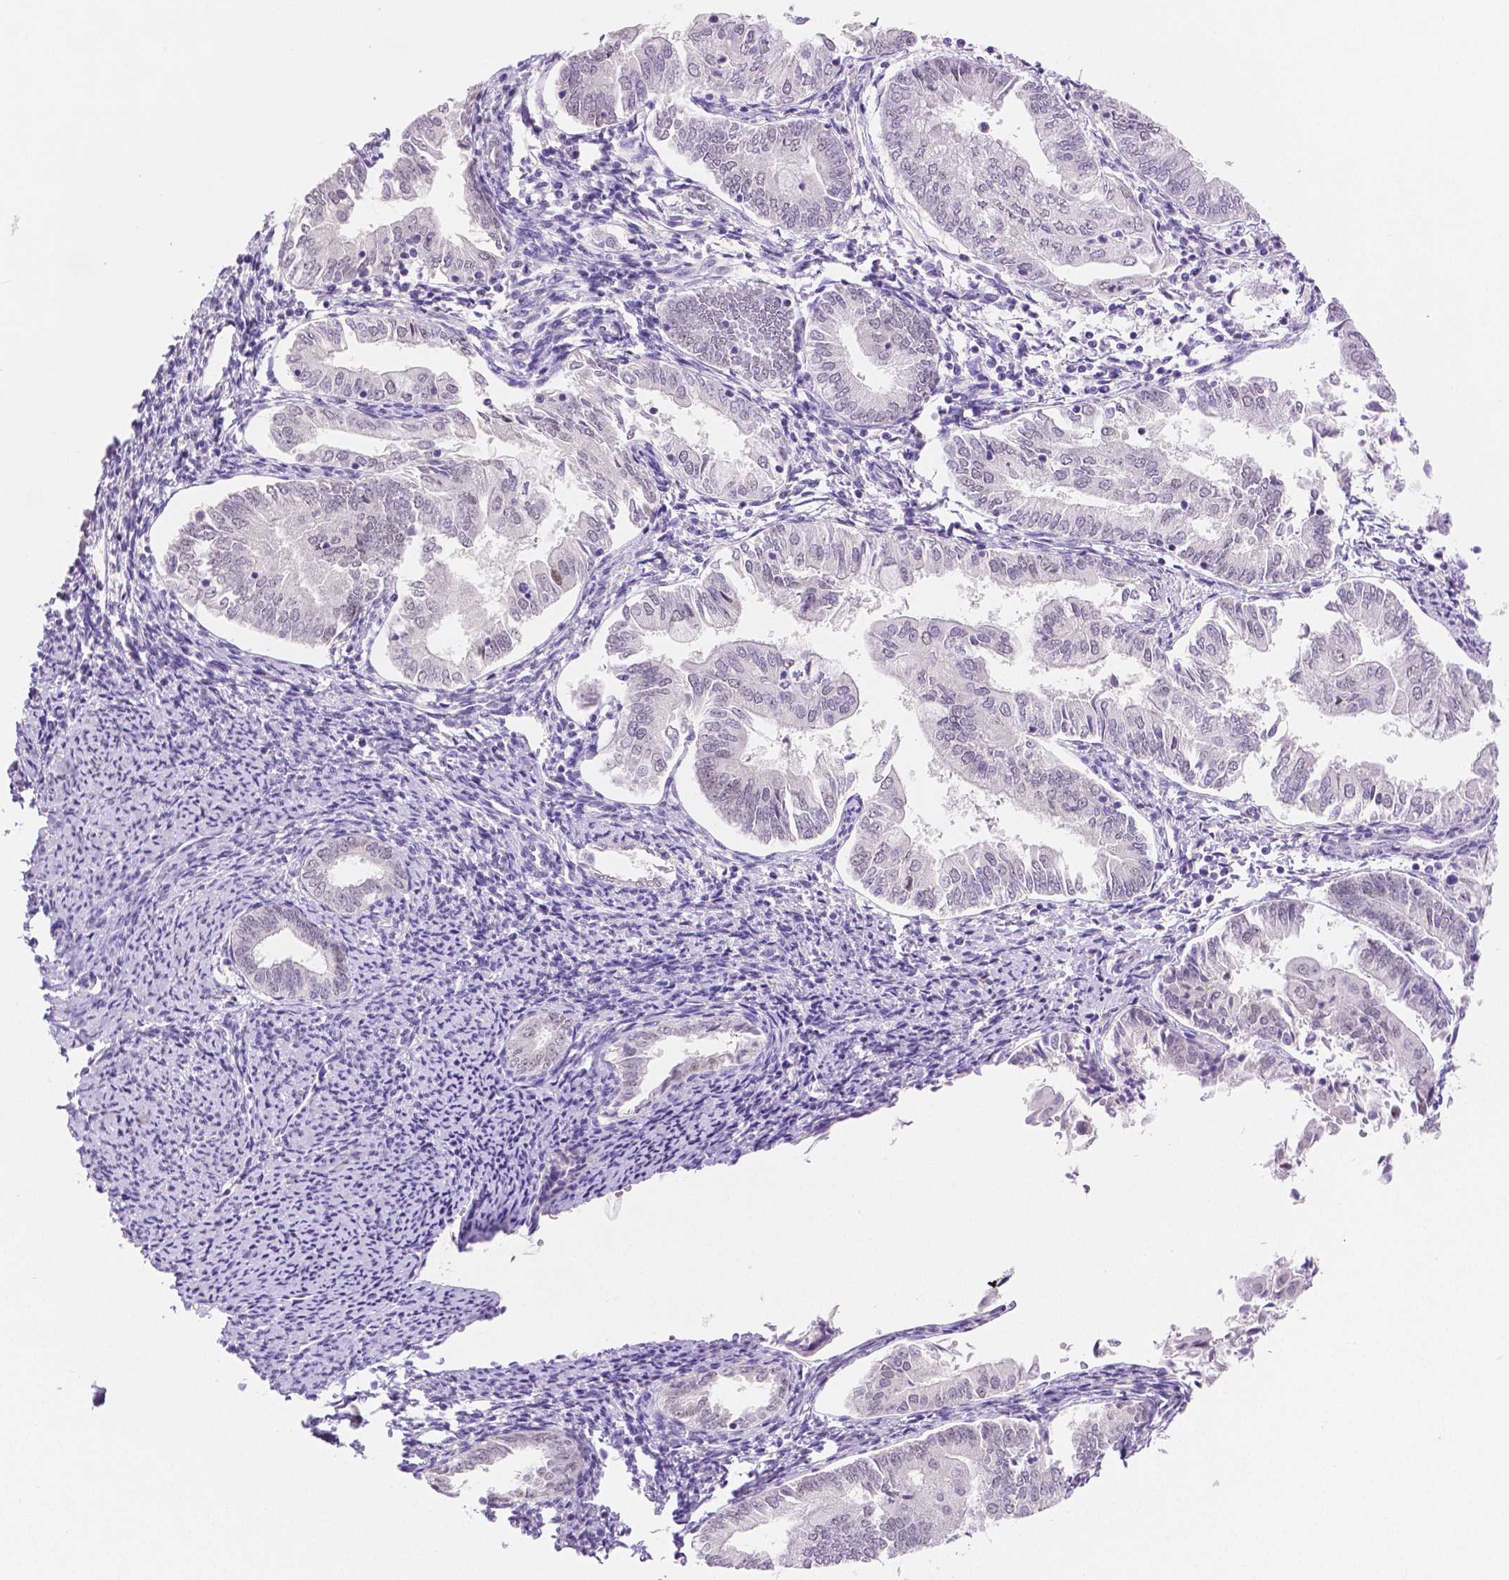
{"staining": {"intensity": "negative", "quantity": "none", "location": "none"}, "tissue": "endometrial cancer", "cell_type": "Tumor cells", "image_type": "cancer", "snomed": [{"axis": "morphology", "description": "Adenocarcinoma, NOS"}, {"axis": "topography", "description": "Endometrium"}], "caption": "High magnification brightfield microscopy of endometrial cancer stained with DAB (brown) and counterstained with hematoxylin (blue): tumor cells show no significant staining.", "gene": "HNF1B", "patient": {"sex": "female", "age": 55}}